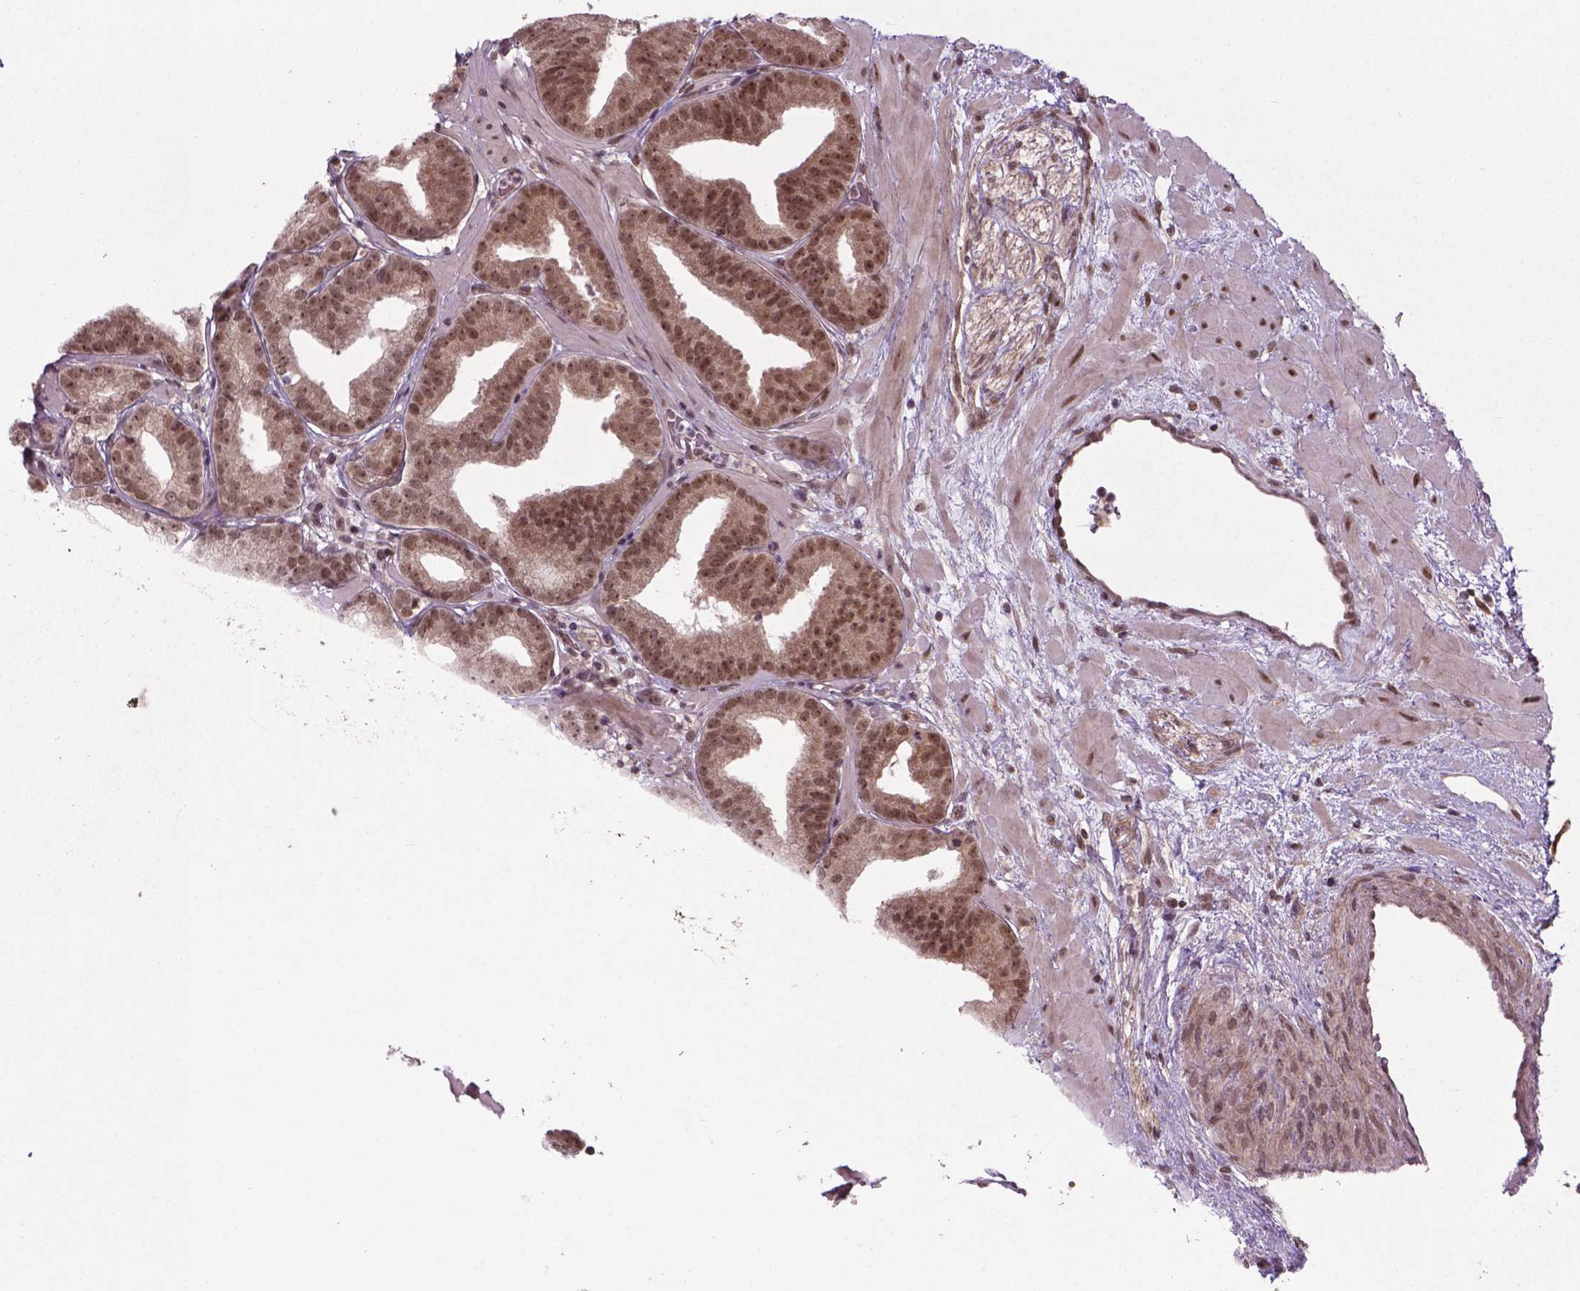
{"staining": {"intensity": "moderate", "quantity": ">75%", "location": "nuclear"}, "tissue": "prostate cancer", "cell_type": "Tumor cells", "image_type": "cancer", "snomed": [{"axis": "morphology", "description": "Adenocarcinoma, Low grade"}, {"axis": "topography", "description": "Prostate"}], "caption": "Moderate nuclear staining for a protein is seen in about >75% of tumor cells of prostate cancer (low-grade adenocarcinoma) using immunohistochemistry (IHC).", "gene": "ANKRD54", "patient": {"sex": "male", "age": 68}}